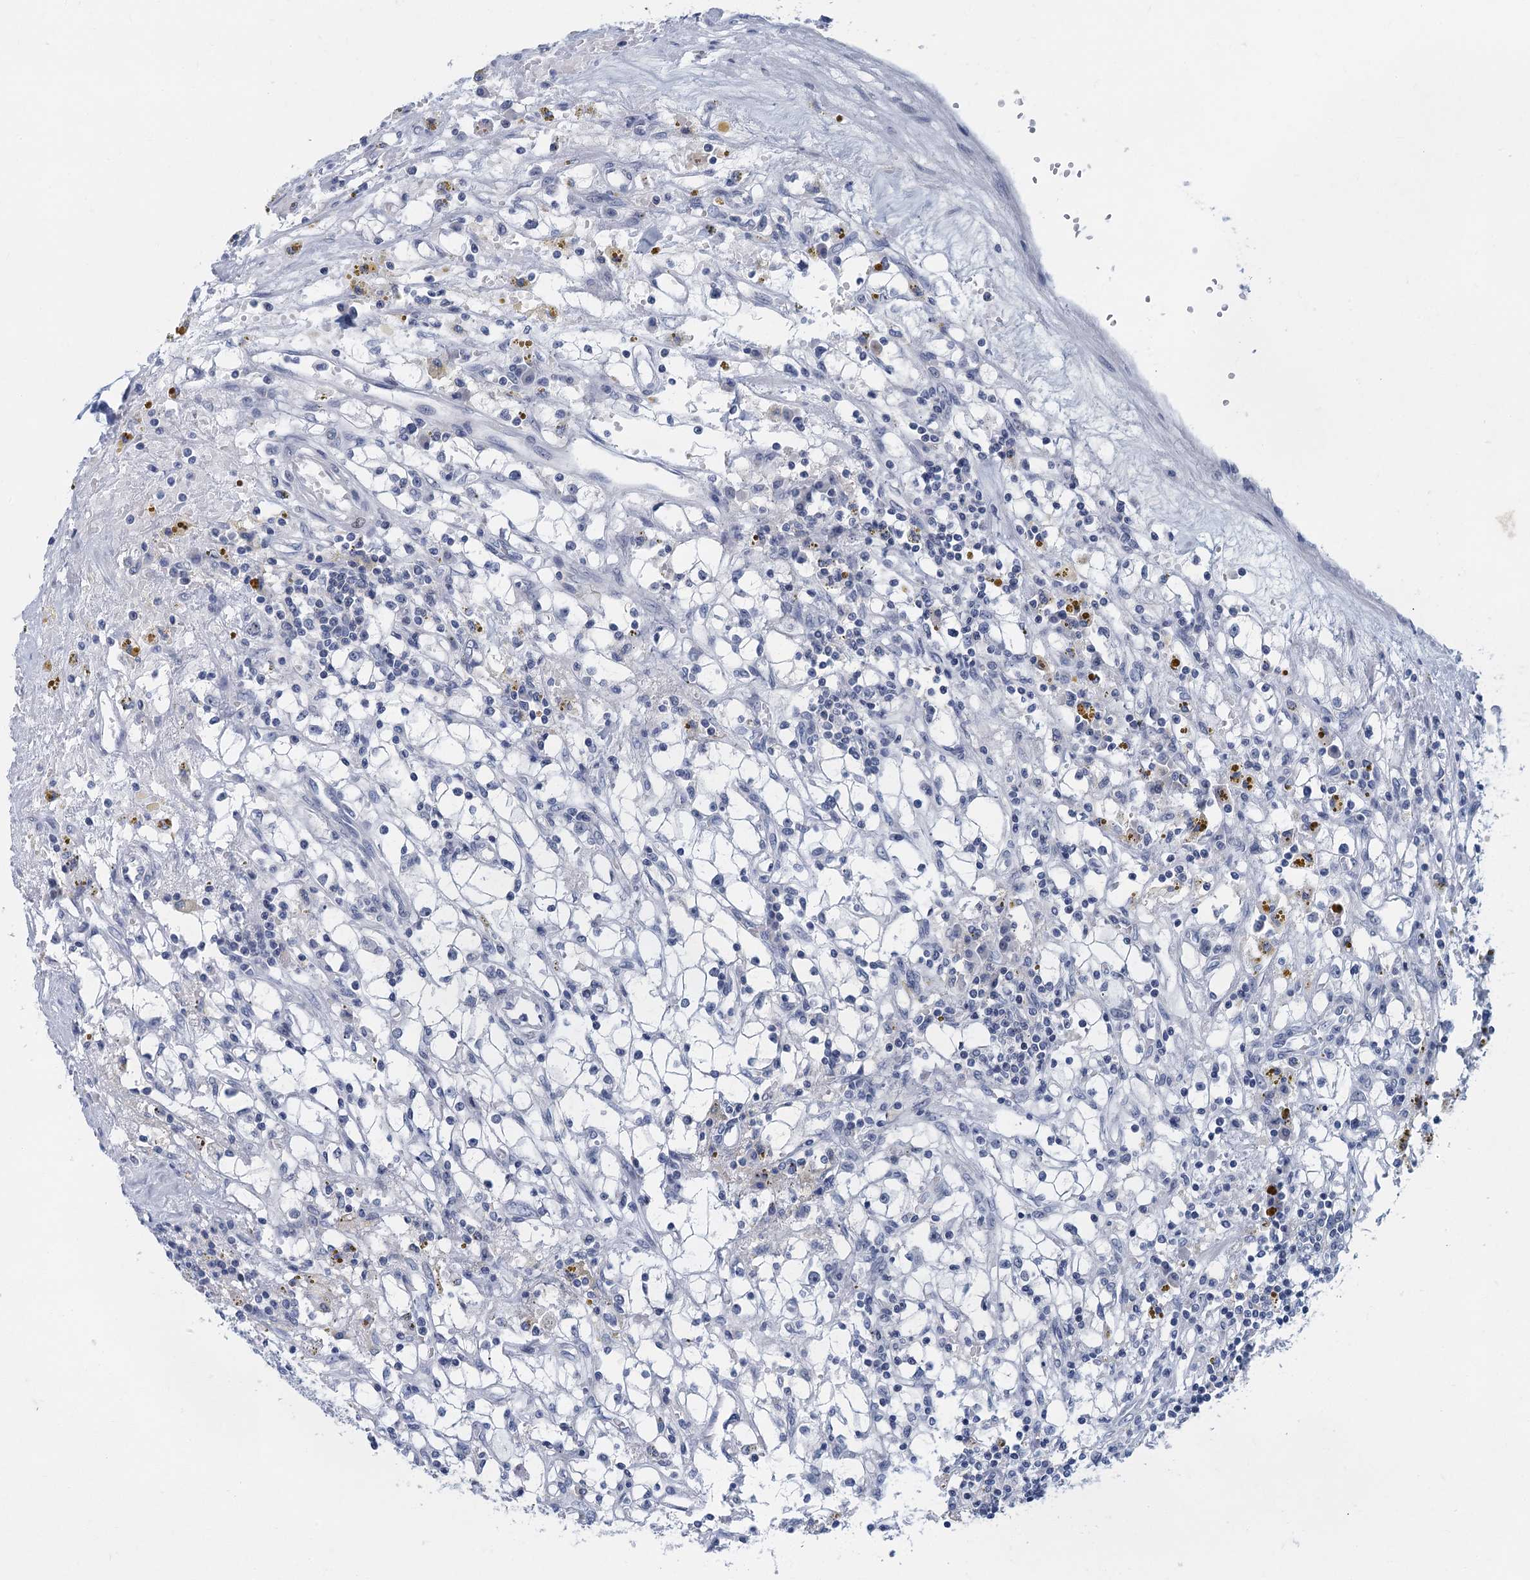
{"staining": {"intensity": "negative", "quantity": "none", "location": "none"}, "tissue": "renal cancer", "cell_type": "Tumor cells", "image_type": "cancer", "snomed": [{"axis": "morphology", "description": "Adenocarcinoma, NOS"}, {"axis": "topography", "description": "Kidney"}], "caption": "This micrograph is of renal adenocarcinoma stained with IHC to label a protein in brown with the nuclei are counter-stained blue. There is no staining in tumor cells. (Brightfield microscopy of DAB (3,3'-diaminobenzidine) immunohistochemistry (IHC) at high magnification).", "gene": "ENSG00000131152", "patient": {"sex": "male", "age": 56}}